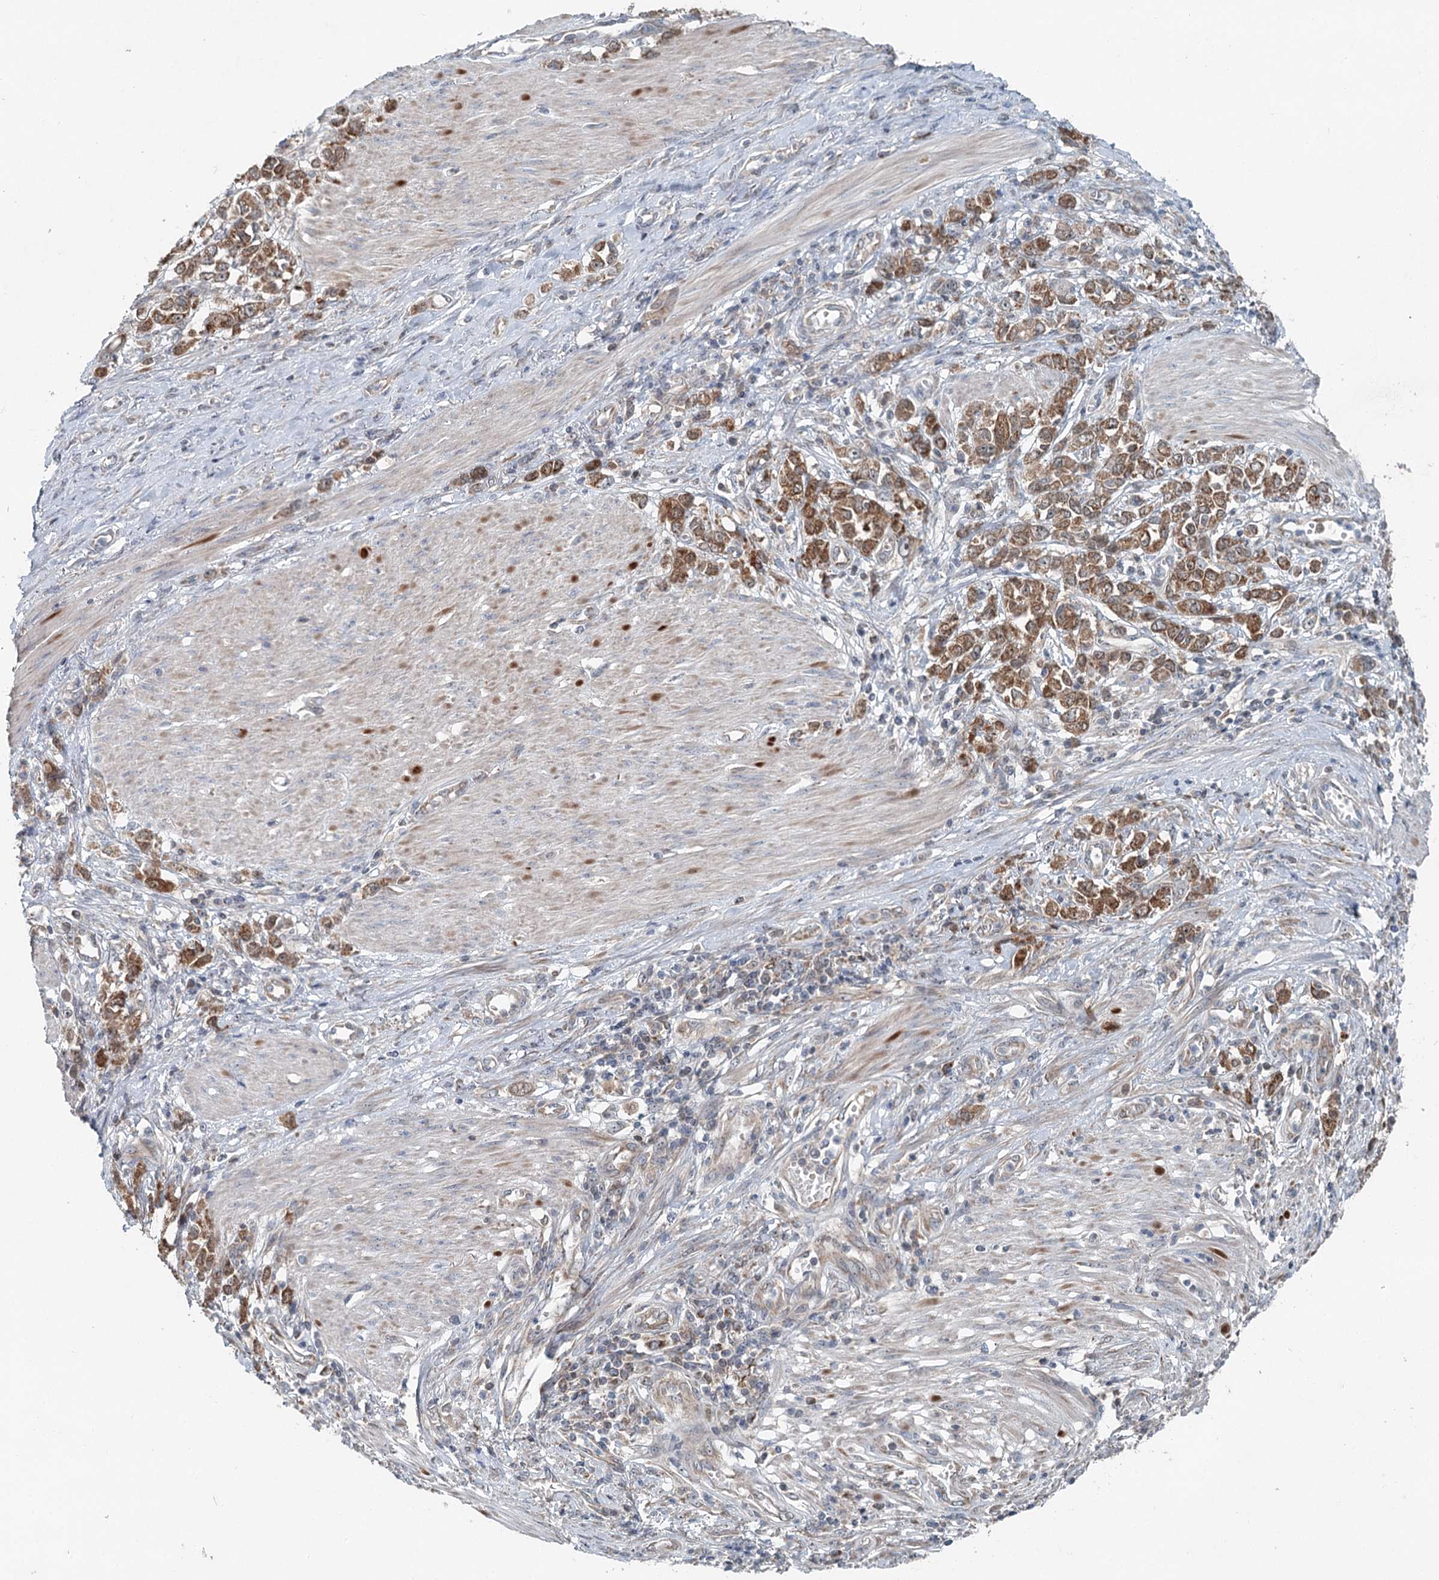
{"staining": {"intensity": "moderate", "quantity": ">75%", "location": "cytoplasmic/membranous"}, "tissue": "stomach cancer", "cell_type": "Tumor cells", "image_type": "cancer", "snomed": [{"axis": "morphology", "description": "Adenocarcinoma, NOS"}, {"axis": "topography", "description": "Stomach"}], "caption": "This is an image of immunohistochemistry (IHC) staining of stomach cancer, which shows moderate staining in the cytoplasmic/membranous of tumor cells.", "gene": "CHCHD5", "patient": {"sex": "female", "age": 76}}